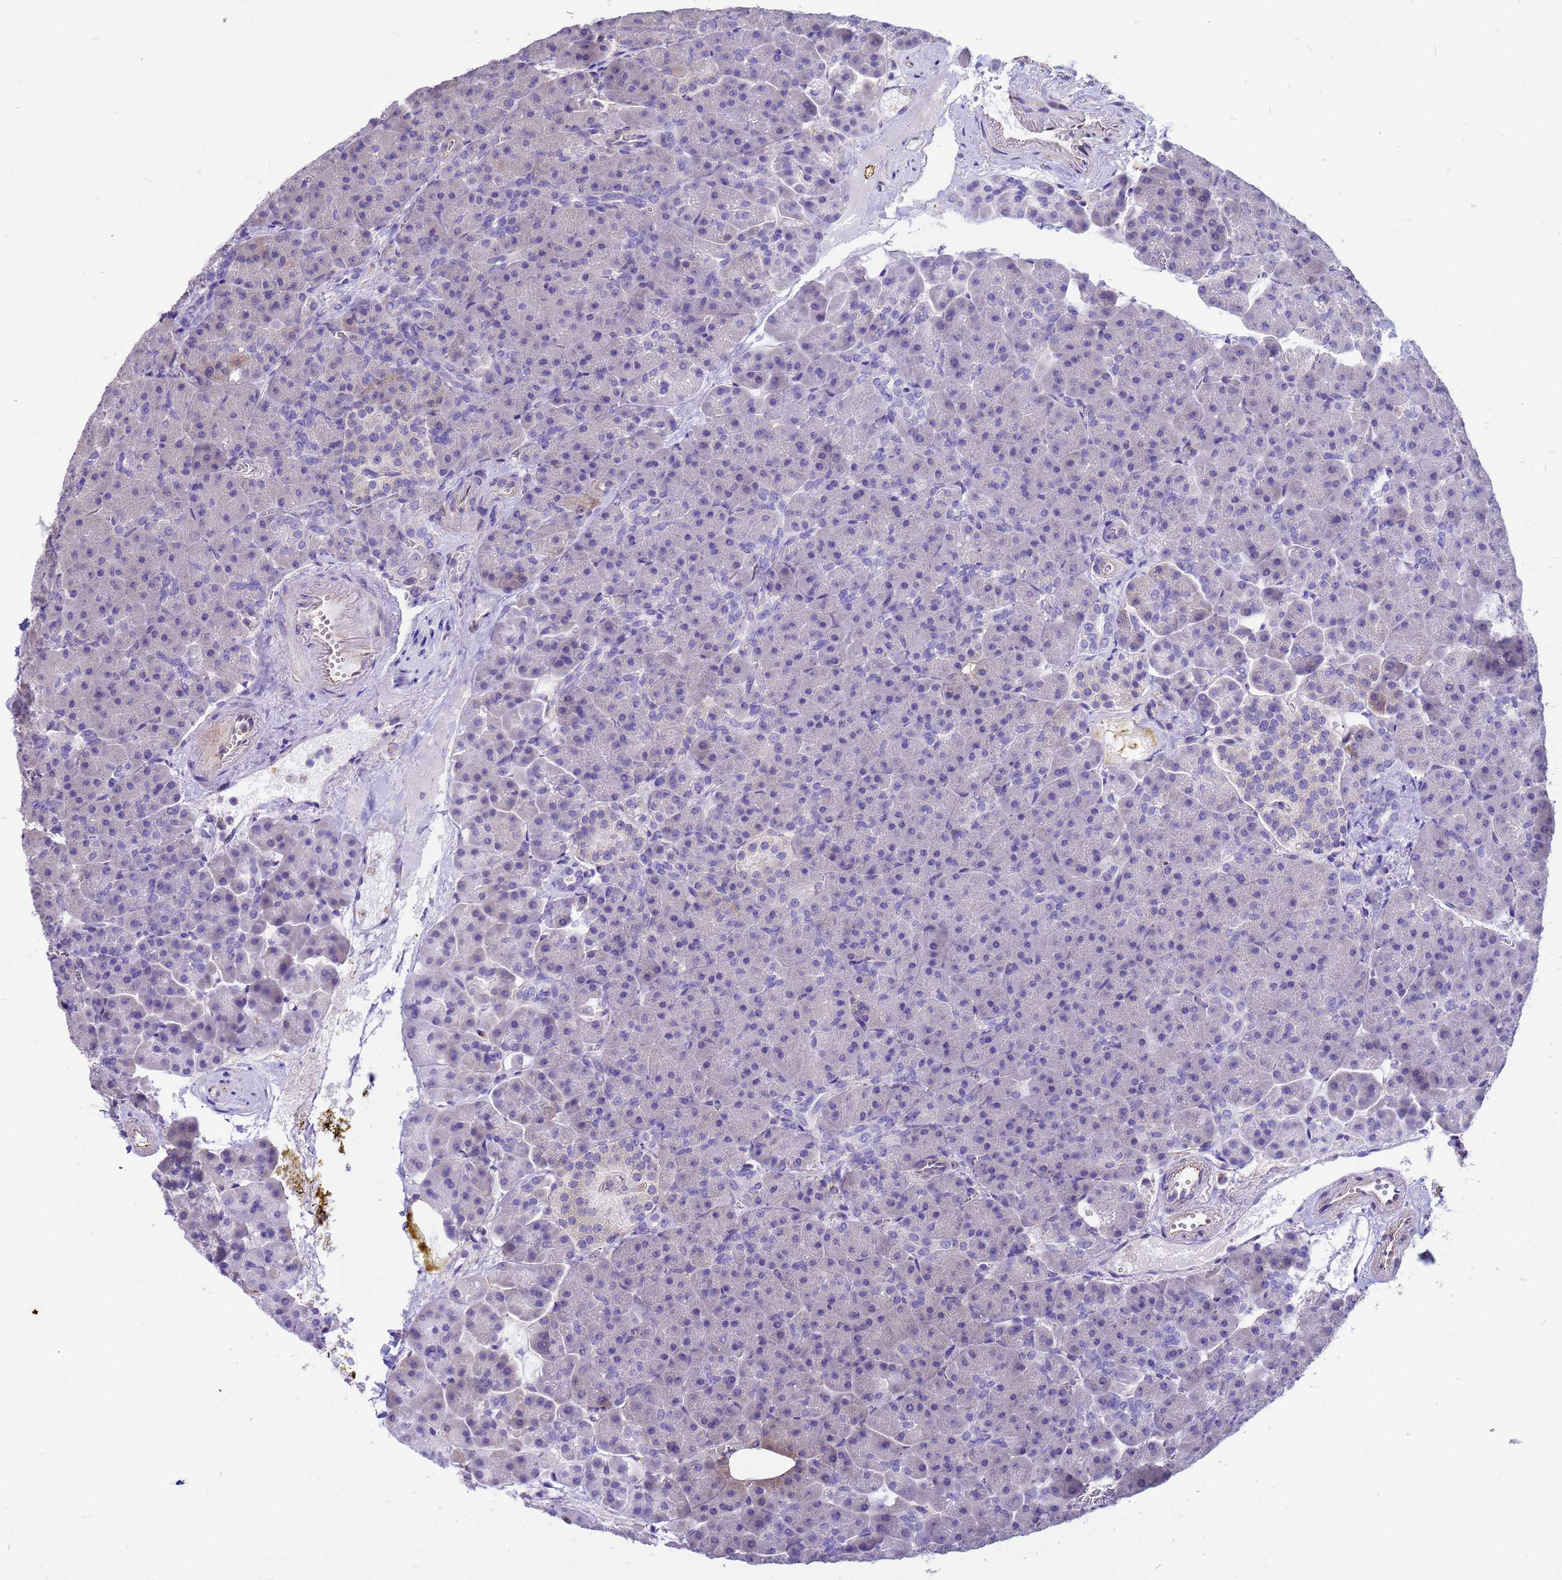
{"staining": {"intensity": "weak", "quantity": "<25%", "location": "cytoplasmic/membranous"}, "tissue": "pancreas", "cell_type": "Exocrine glandular cells", "image_type": "normal", "snomed": [{"axis": "morphology", "description": "Normal tissue, NOS"}, {"axis": "topography", "description": "Pancreas"}], "caption": "DAB (3,3'-diaminobenzidine) immunohistochemical staining of unremarkable human pancreas shows no significant staining in exocrine glandular cells.", "gene": "TCEAL3", "patient": {"sex": "female", "age": 74}}